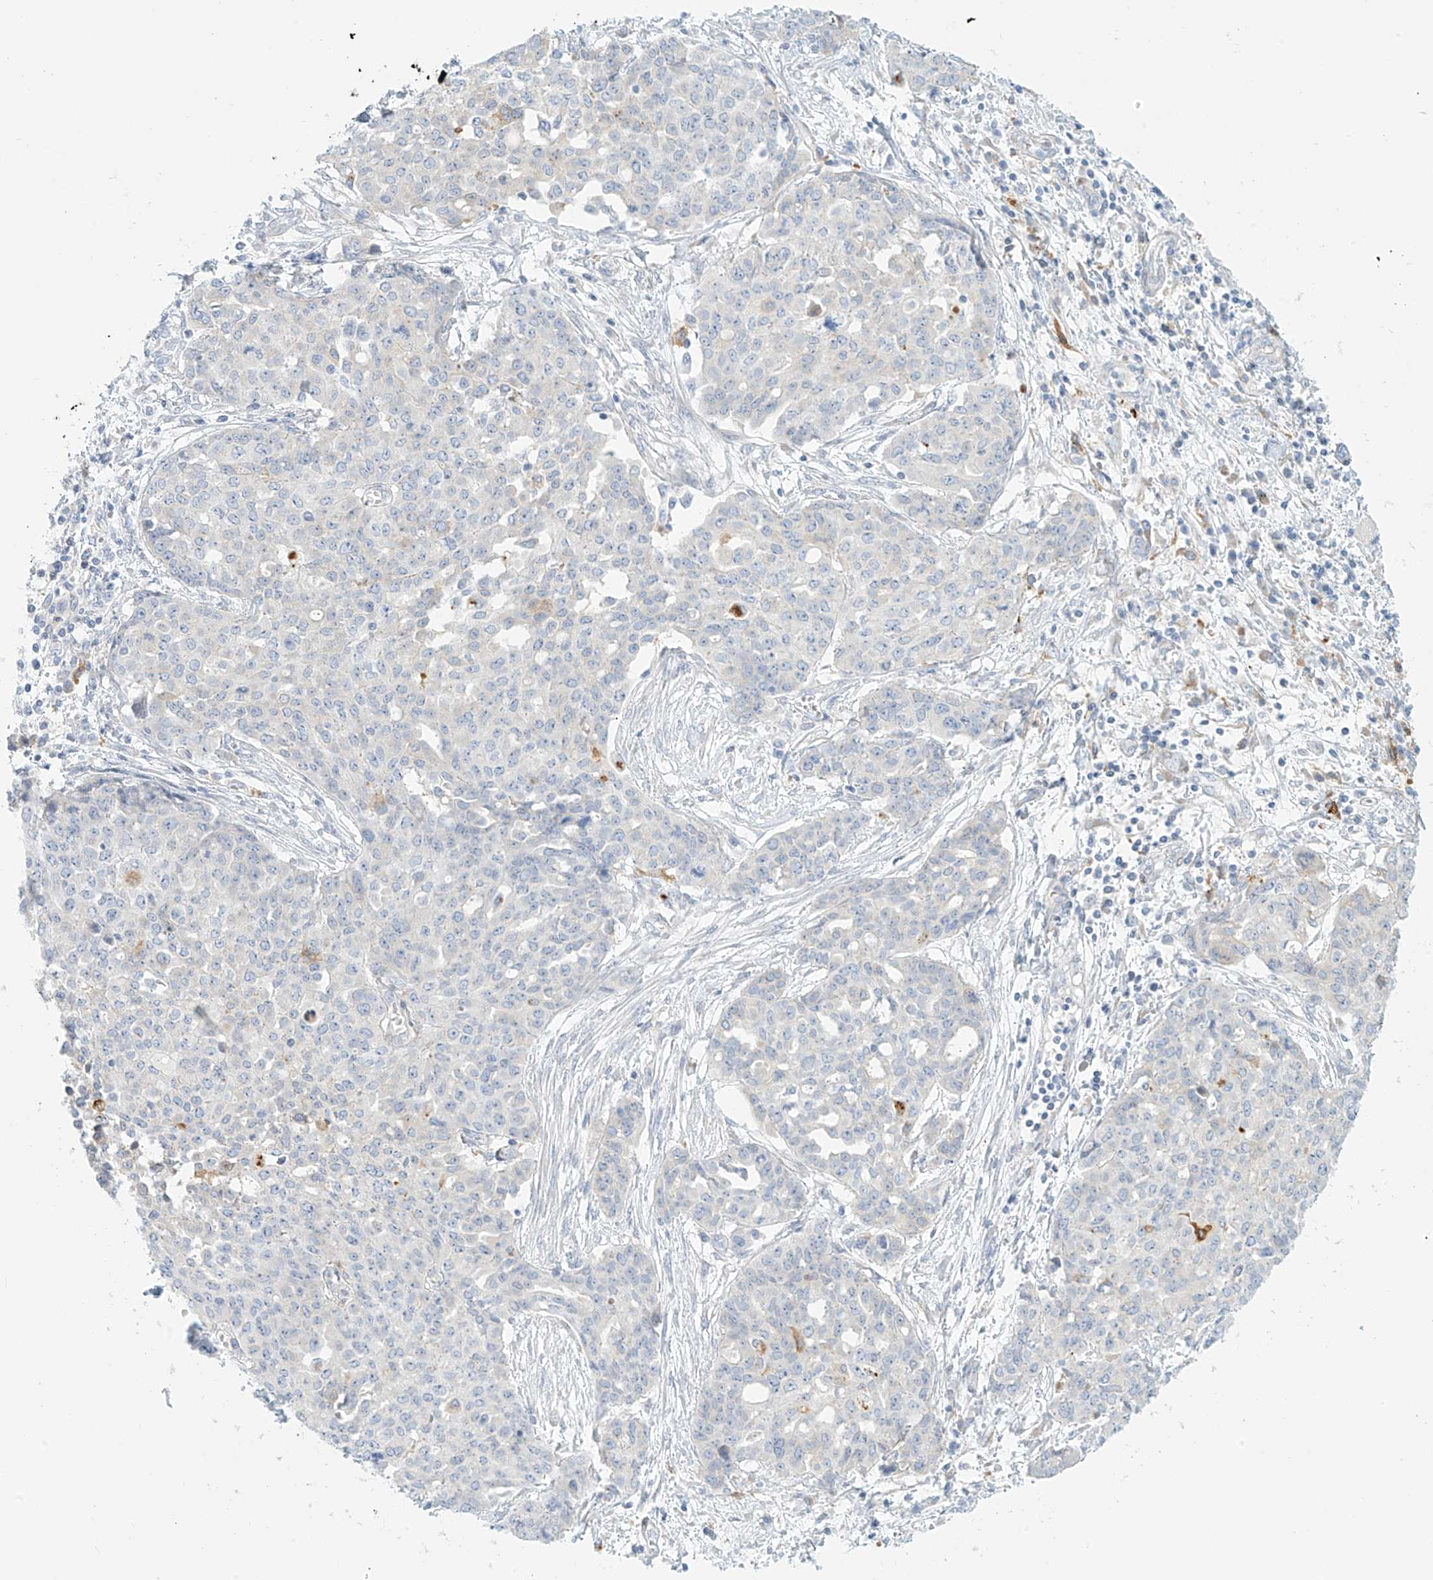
{"staining": {"intensity": "negative", "quantity": "none", "location": "none"}, "tissue": "ovarian cancer", "cell_type": "Tumor cells", "image_type": "cancer", "snomed": [{"axis": "morphology", "description": "Cystadenocarcinoma, serous, NOS"}, {"axis": "topography", "description": "Soft tissue"}, {"axis": "topography", "description": "Ovary"}], "caption": "Immunohistochemistry photomicrograph of ovarian serous cystadenocarcinoma stained for a protein (brown), which shows no staining in tumor cells.", "gene": "PCYOX1", "patient": {"sex": "female", "age": 57}}